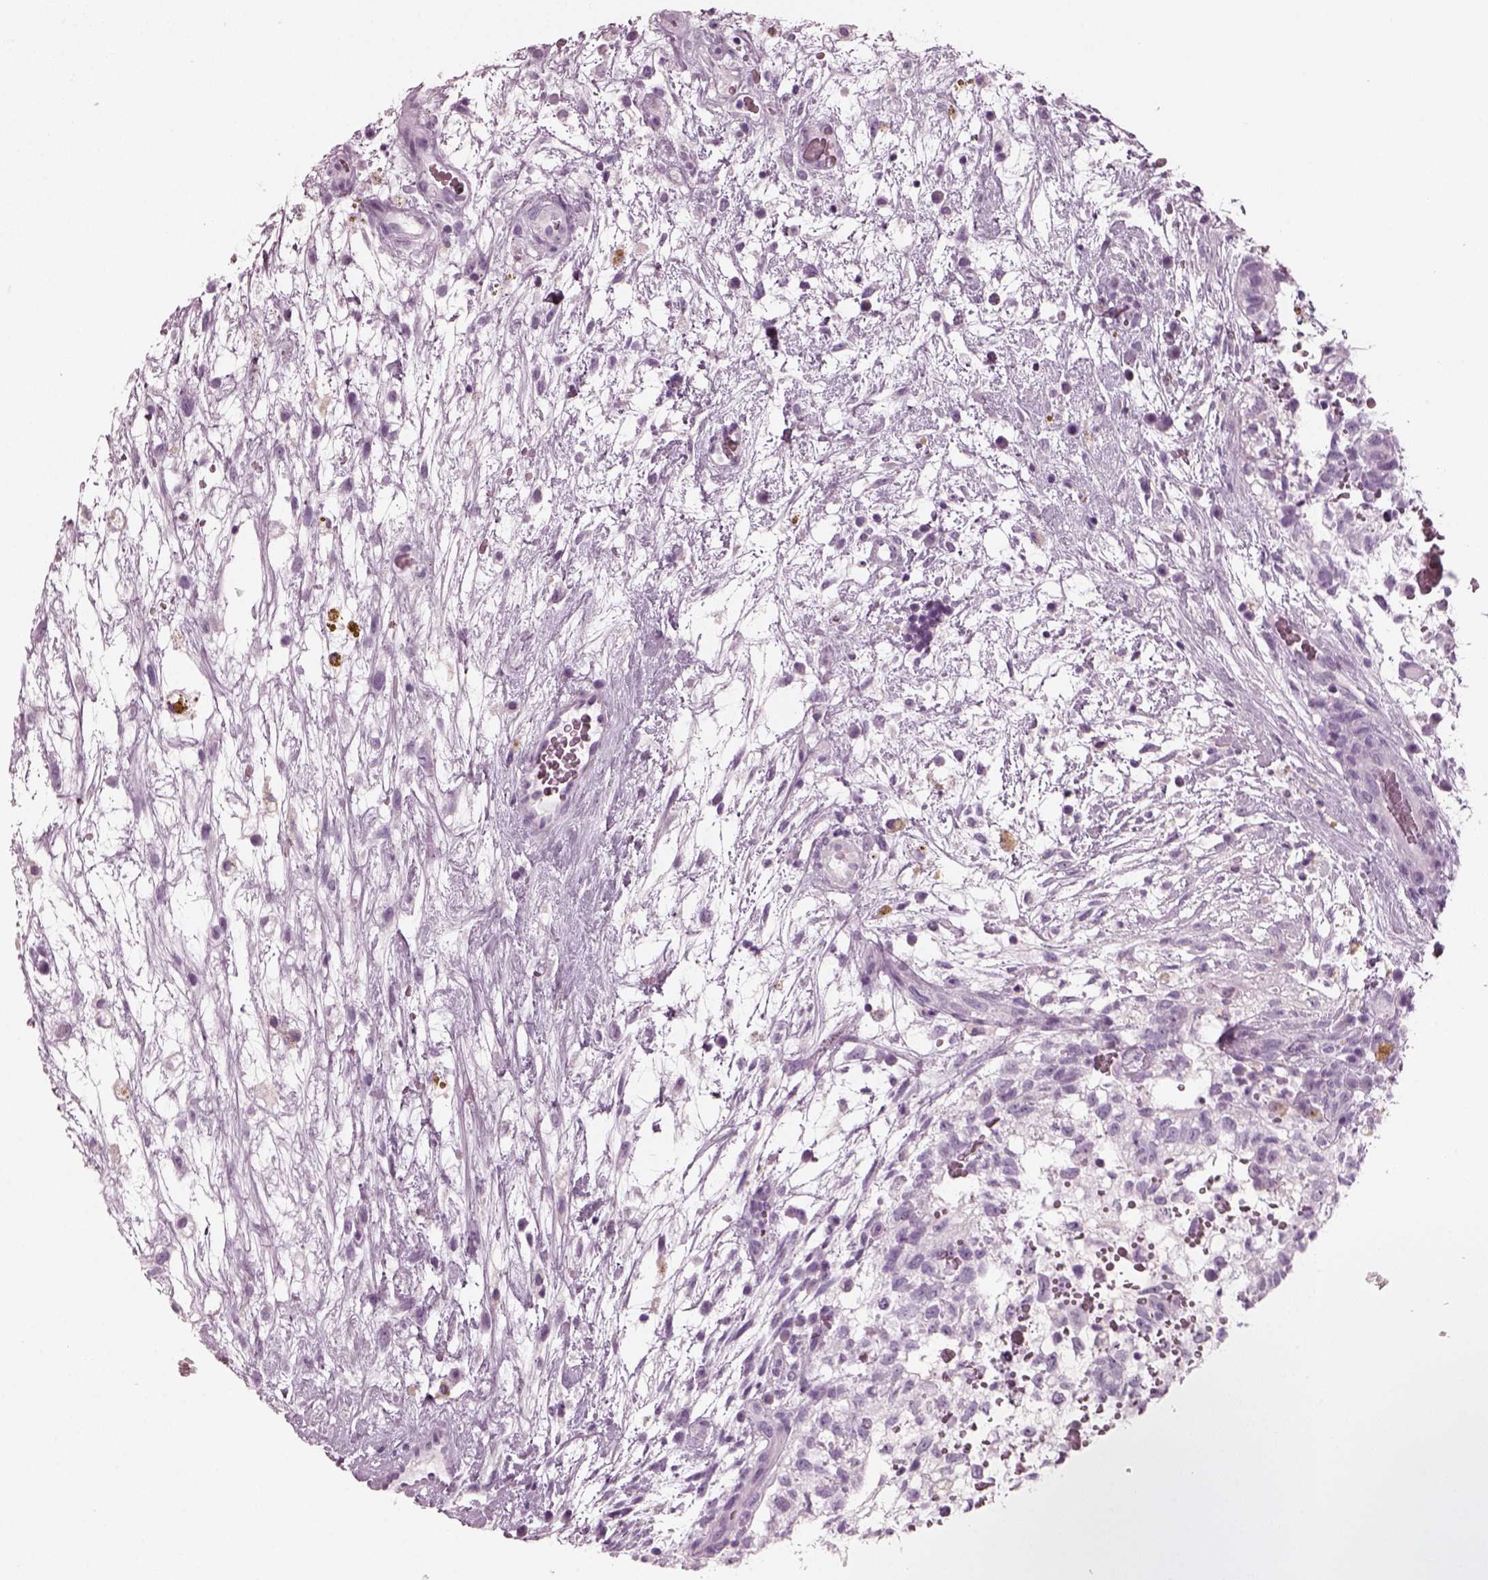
{"staining": {"intensity": "negative", "quantity": "none", "location": "none"}, "tissue": "testis cancer", "cell_type": "Tumor cells", "image_type": "cancer", "snomed": [{"axis": "morphology", "description": "Normal tissue, NOS"}, {"axis": "morphology", "description": "Carcinoma, Embryonal, NOS"}, {"axis": "topography", "description": "Testis"}], "caption": "A high-resolution histopathology image shows IHC staining of testis cancer, which exhibits no significant expression in tumor cells.", "gene": "RCVRN", "patient": {"sex": "male", "age": 32}}